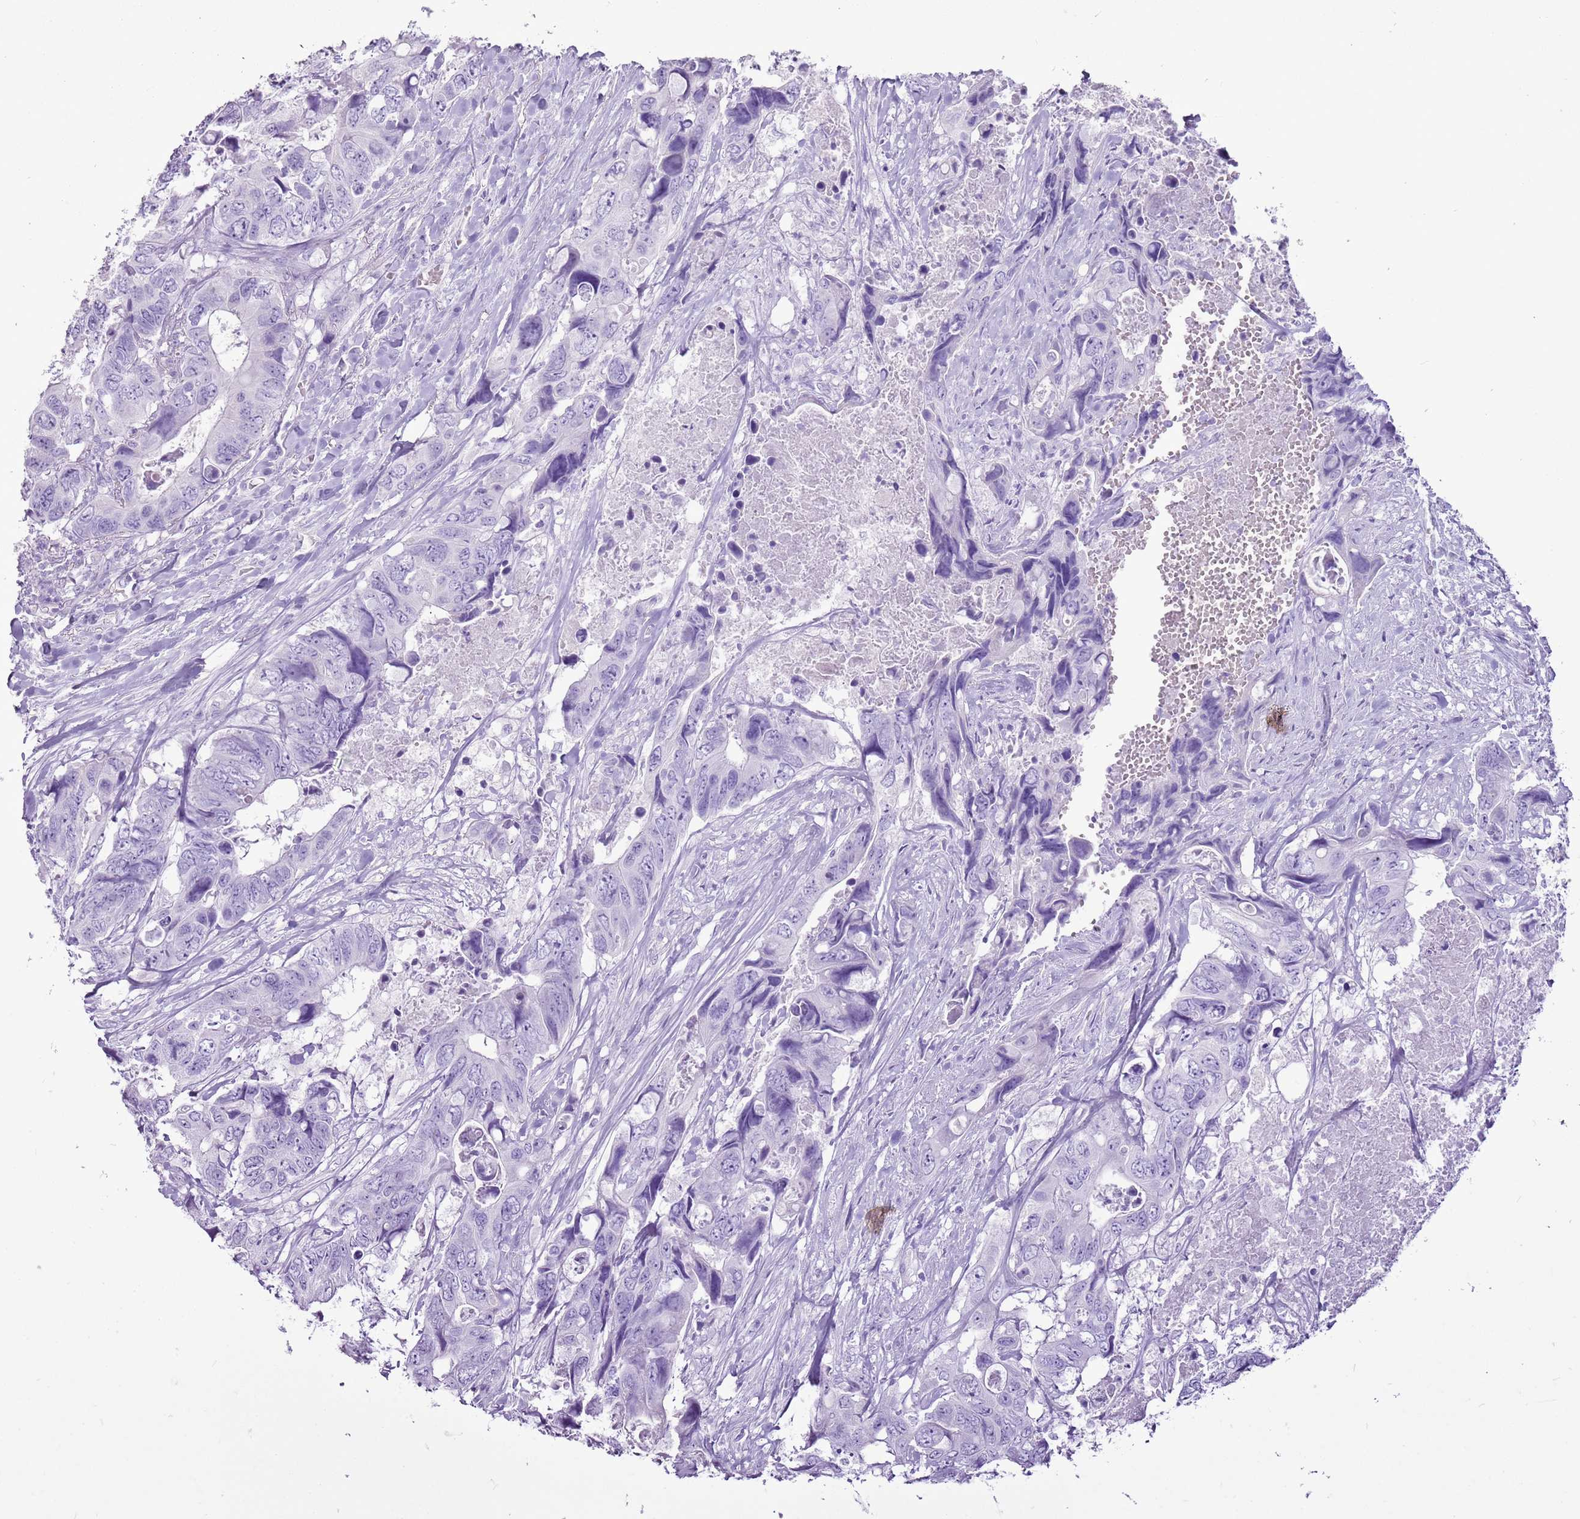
{"staining": {"intensity": "negative", "quantity": "none", "location": "none"}, "tissue": "colorectal cancer", "cell_type": "Tumor cells", "image_type": "cancer", "snomed": [{"axis": "morphology", "description": "Adenocarcinoma, NOS"}, {"axis": "topography", "description": "Rectum"}], "caption": "An image of human colorectal adenocarcinoma is negative for staining in tumor cells.", "gene": "CNFN", "patient": {"sex": "male", "age": 57}}